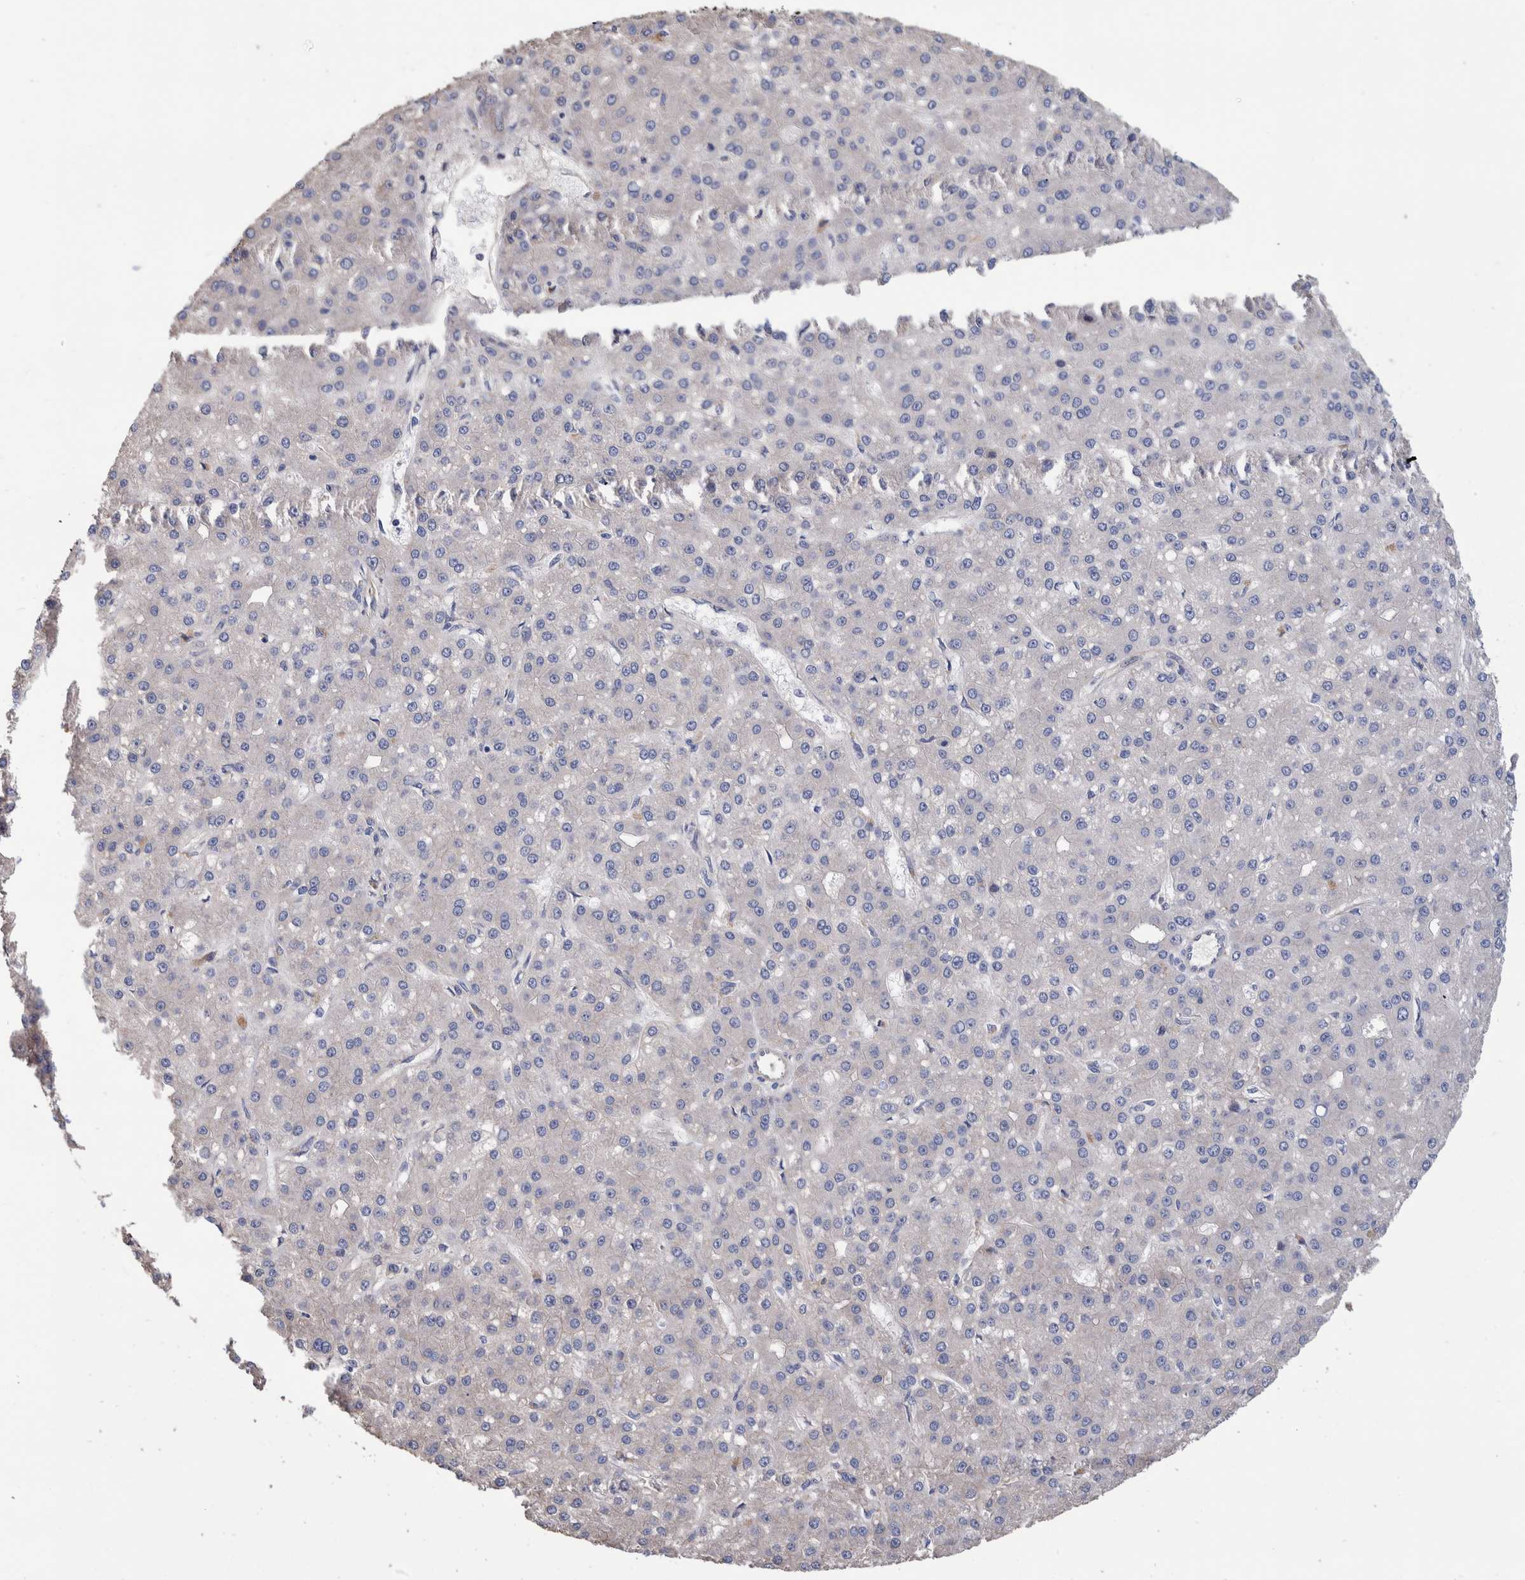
{"staining": {"intensity": "negative", "quantity": "none", "location": "none"}, "tissue": "liver cancer", "cell_type": "Tumor cells", "image_type": "cancer", "snomed": [{"axis": "morphology", "description": "Carcinoma, Hepatocellular, NOS"}, {"axis": "topography", "description": "Liver"}], "caption": "IHC histopathology image of neoplastic tissue: human liver hepatocellular carcinoma stained with DAB (3,3'-diaminobenzidine) displays no significant protein expression in tumor cells.", "gene": "SLC45A4", "patient": {"sex": "male", "age": 67}}